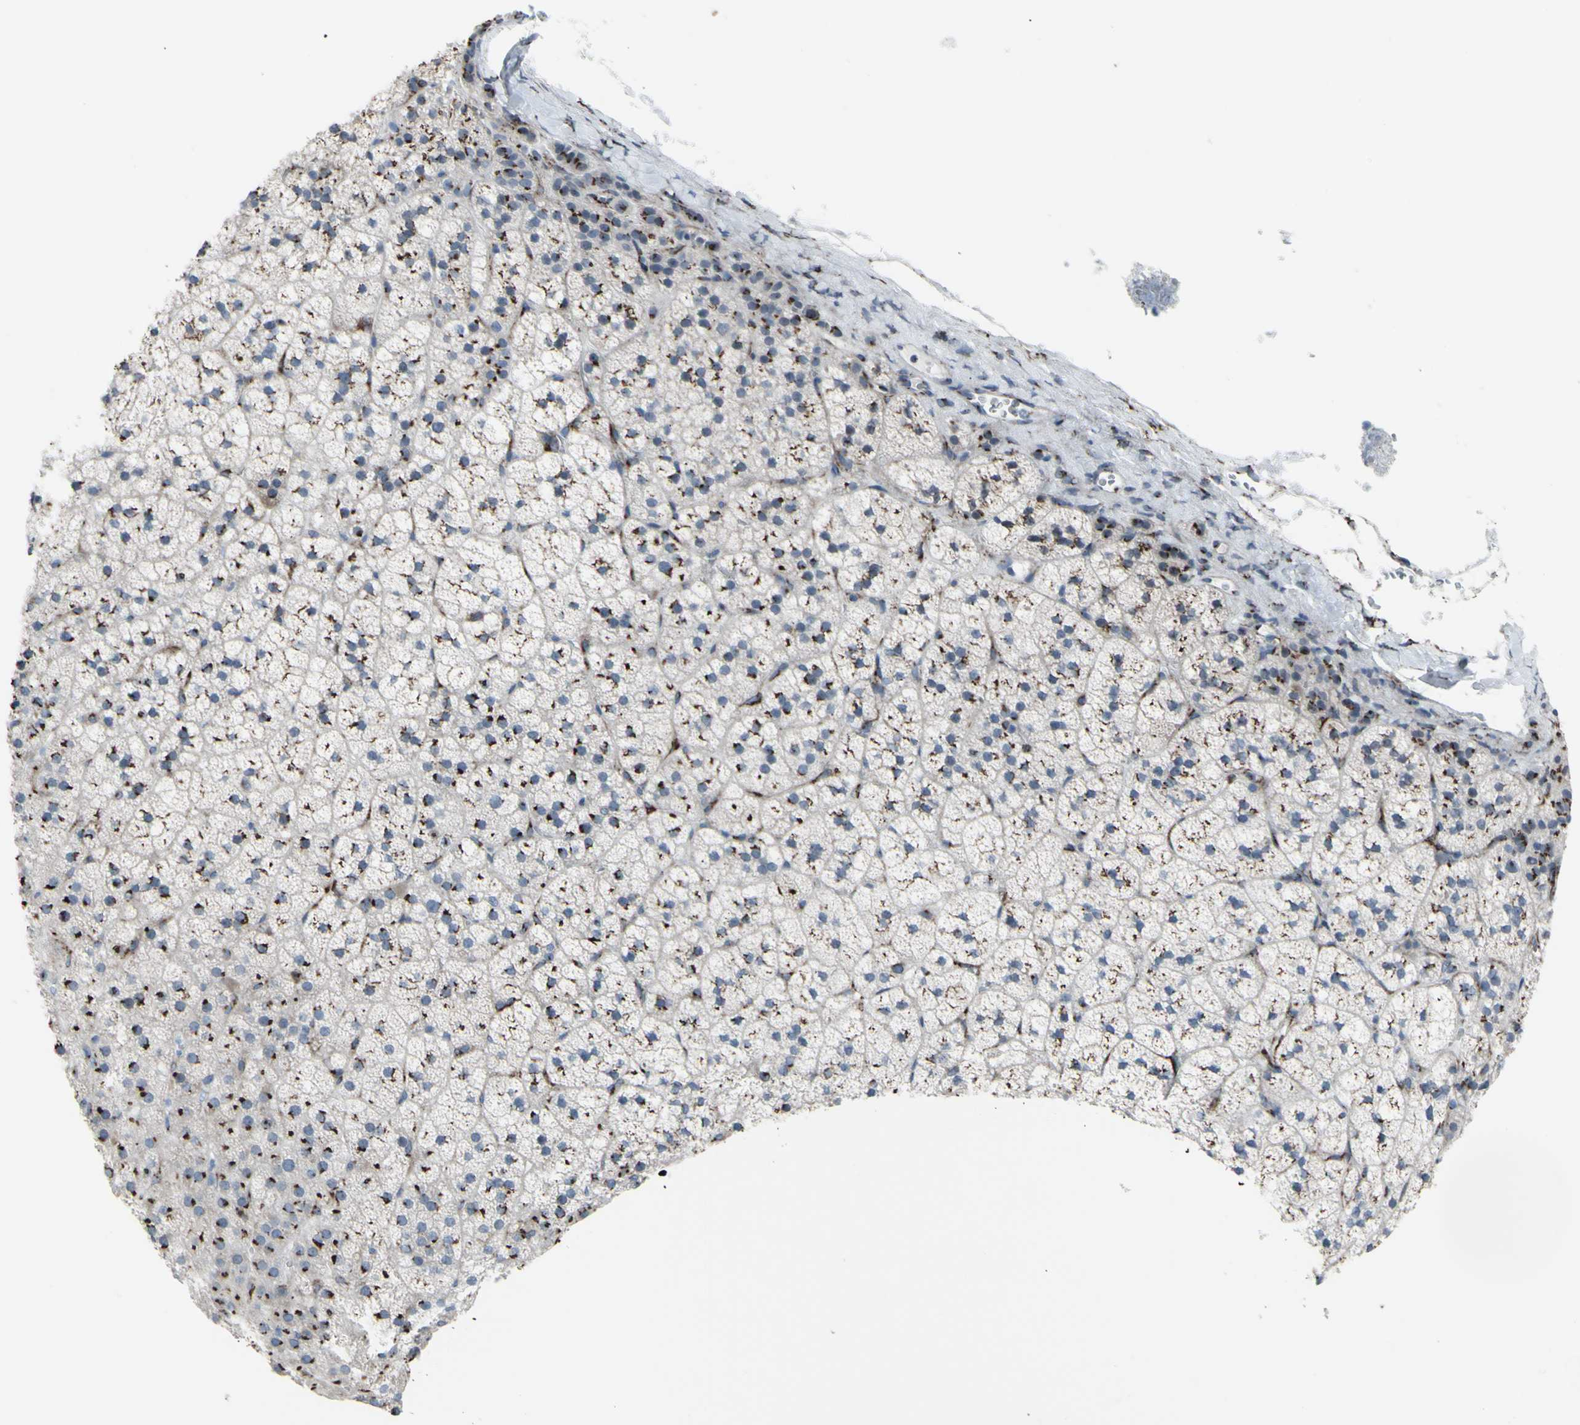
{"staining": {"intensity": "strong", "quantity": "25%-75%", "location": "cytoplasmic/membranous"}, "tissue": "adrenal gland", "cell_type": "Glandular cells", "image_type": "normal", "snomed": [{"axis": "morphology", "description": "Normal tissue, NOS"}, {"axis": "topography", "description": "Adrenal gland"}], "caption": "Normal adrenal gland reveals strong cytoplasmic/membranous staining in about 25%-75% of glandular cells The protein of interest is shown in brown color, while the nuclei are stained blue..", "gene": "GLG1", "patient": {"sex": "male", "age": 35}}